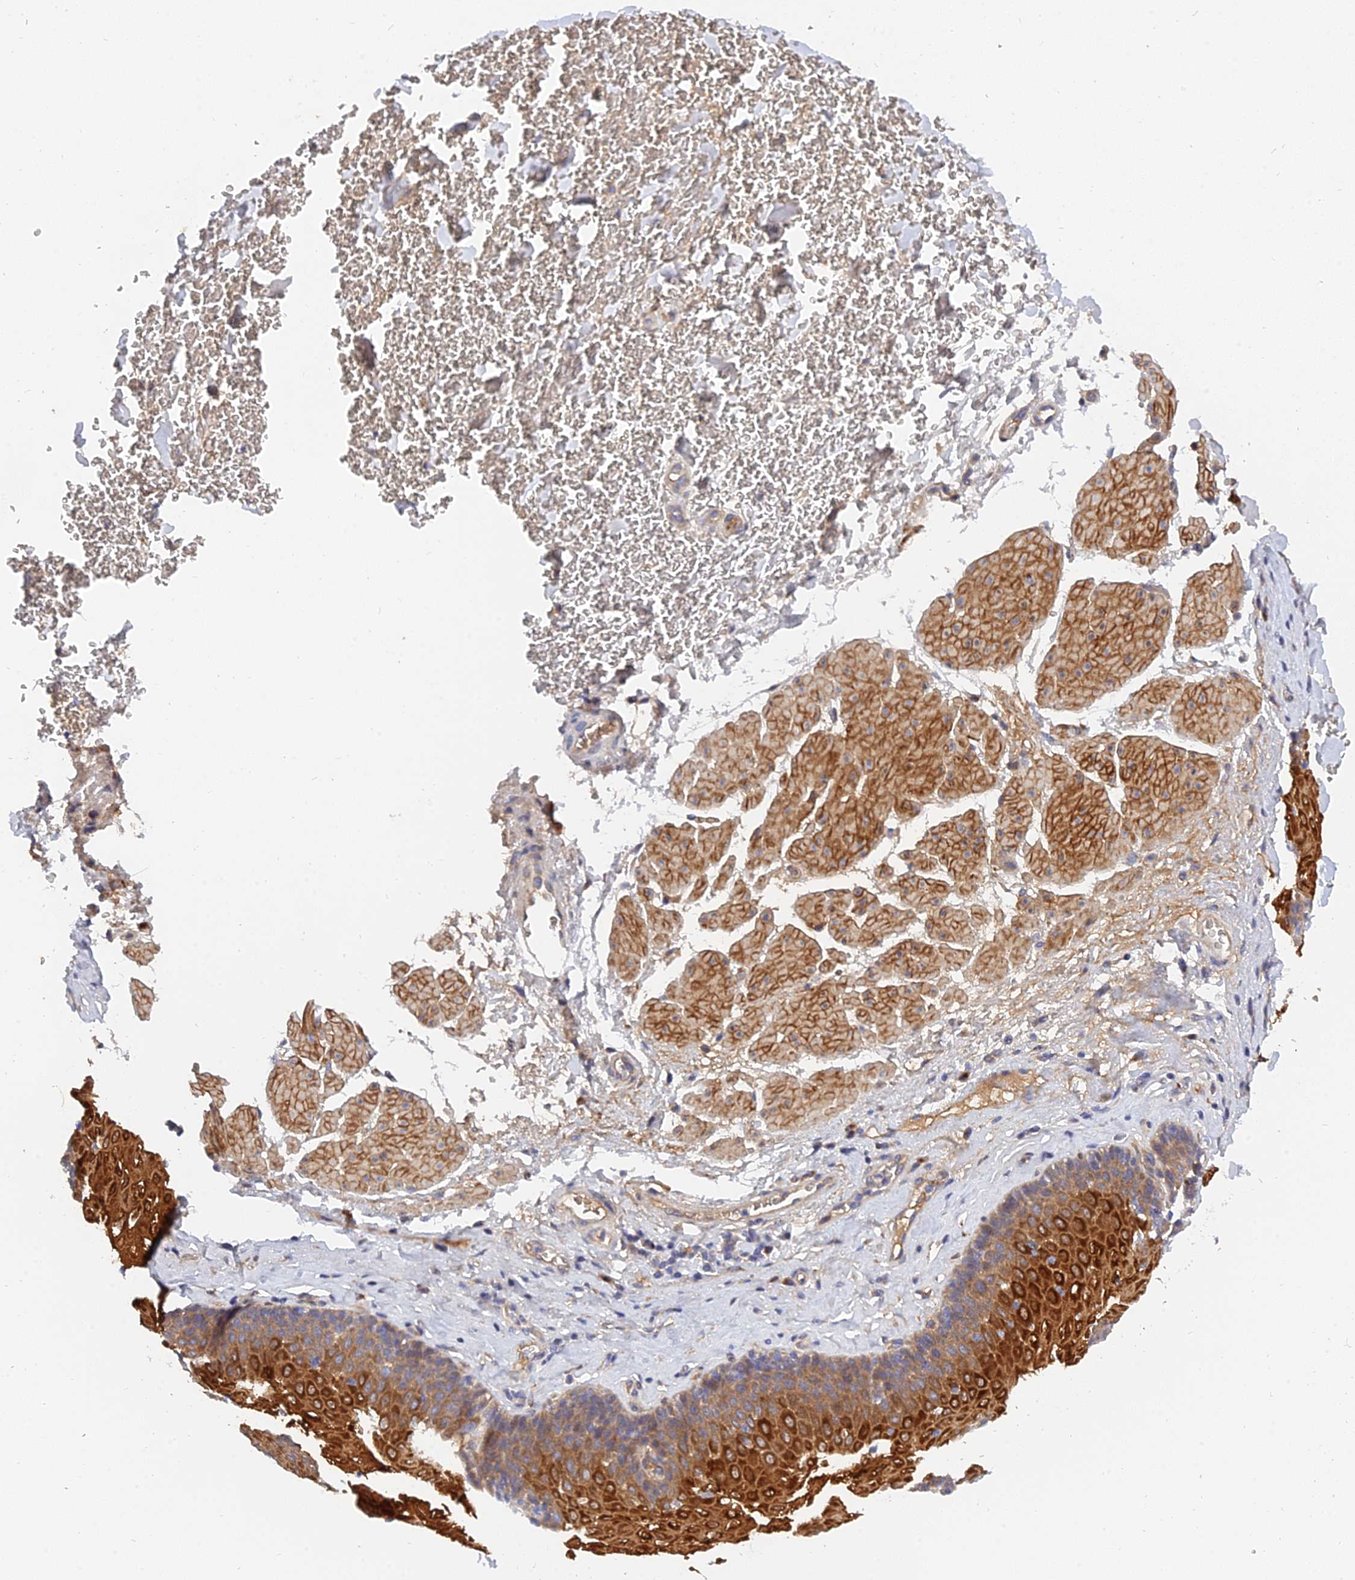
{"staining": {"intensity": "strong", "quantity": "25%-75%", "location": "cytoplasmic/membranous"}, "tissue": "esophagus", "cell_type": "Squamous epithelial cells", "image_type": "normal", "snomed": [{"axis": "morphology", "description": "Normal tissue, NOS"}, {"axis": "topography", "description": "Esophagus"}], "caption": "Immunohistochemical staining of unremarkable esophagus shows 25%-75% levels of strong cytoplasmic/membranous protein positivity in approximately 25%-75% of squamous epithelial cells.", "gene": "MRPL35", "patient": {"sex": "female", "age": 66}}